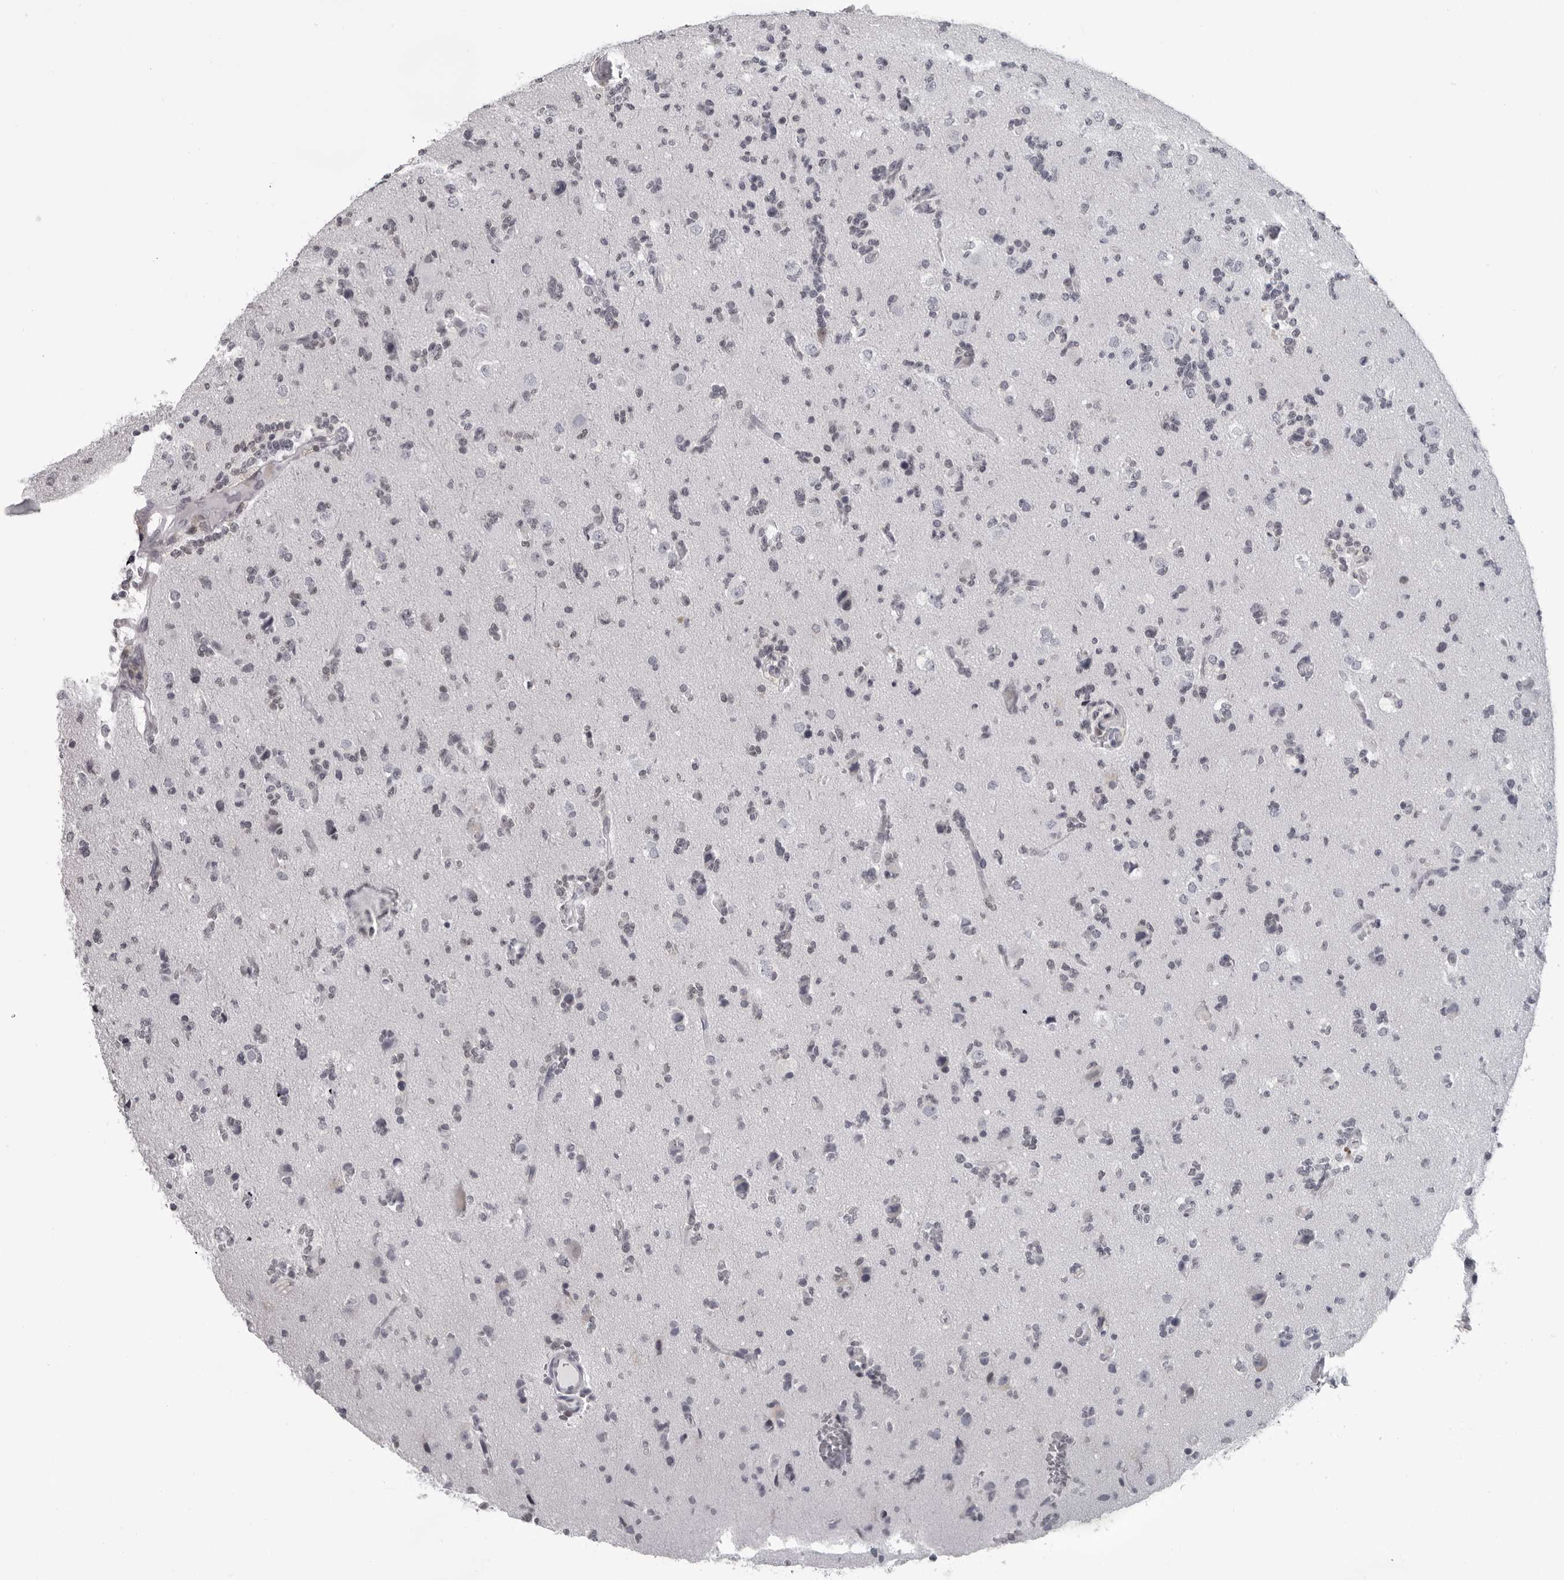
{"staining": {"intensity": "negative", "quantity": "none", "location": "none"}, "tissue": "glioma", "cell_type": "Tumor cells", "image_type": "cancer", "snomed": [{"axis": "morphology", "description": "Glioma, malignant, High grade"}, {"axis": "topography", "description": "Brain"}], "caption": "DAB immunohistochemical staining of malignant glioma (high-grade) shows no significant expression in tumor cells.", "gene": "LZIC", "patient": {"sex": "female", "age": 62}}